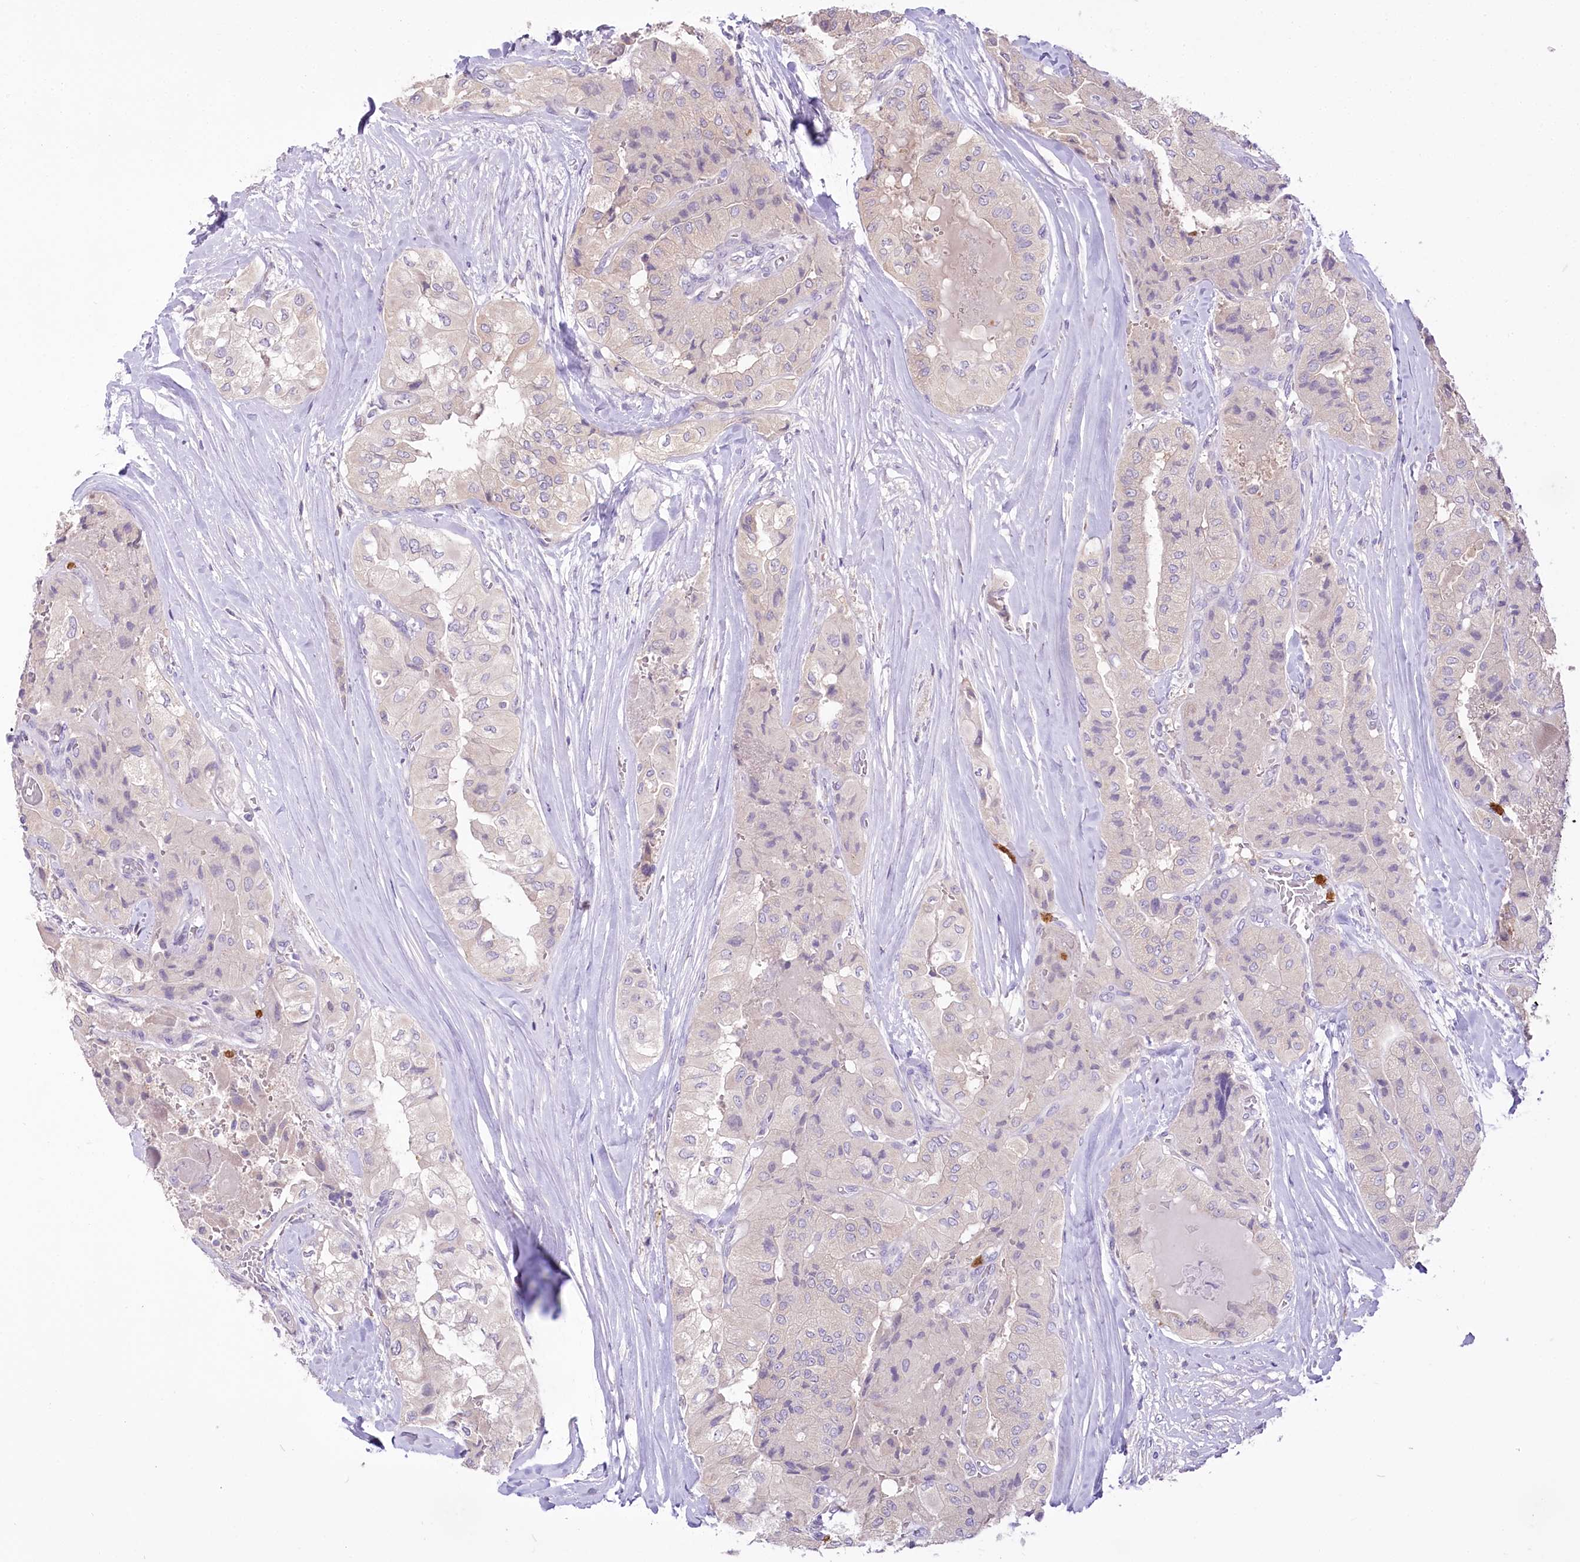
{"staining": {"intensity": "negative", "quantity": "none", "location": "none"}, "tissue": "thyroid cancer", "cell_type": "Tumor cells", "image_type": "cancer", "snomed": [{"axis": "morphology", "description": "Papillary adenocarcinoma, NOS"}, {"axis": "topography", "description": "Thyroid gland"}], "caption": "High power microscopy photomicrograph of an IHC micrograph of thyroid cancer, revealing no significant positivity in tumor cells.", "gene": "DPYD", "patient": {"sex": "female", "age": 59}}